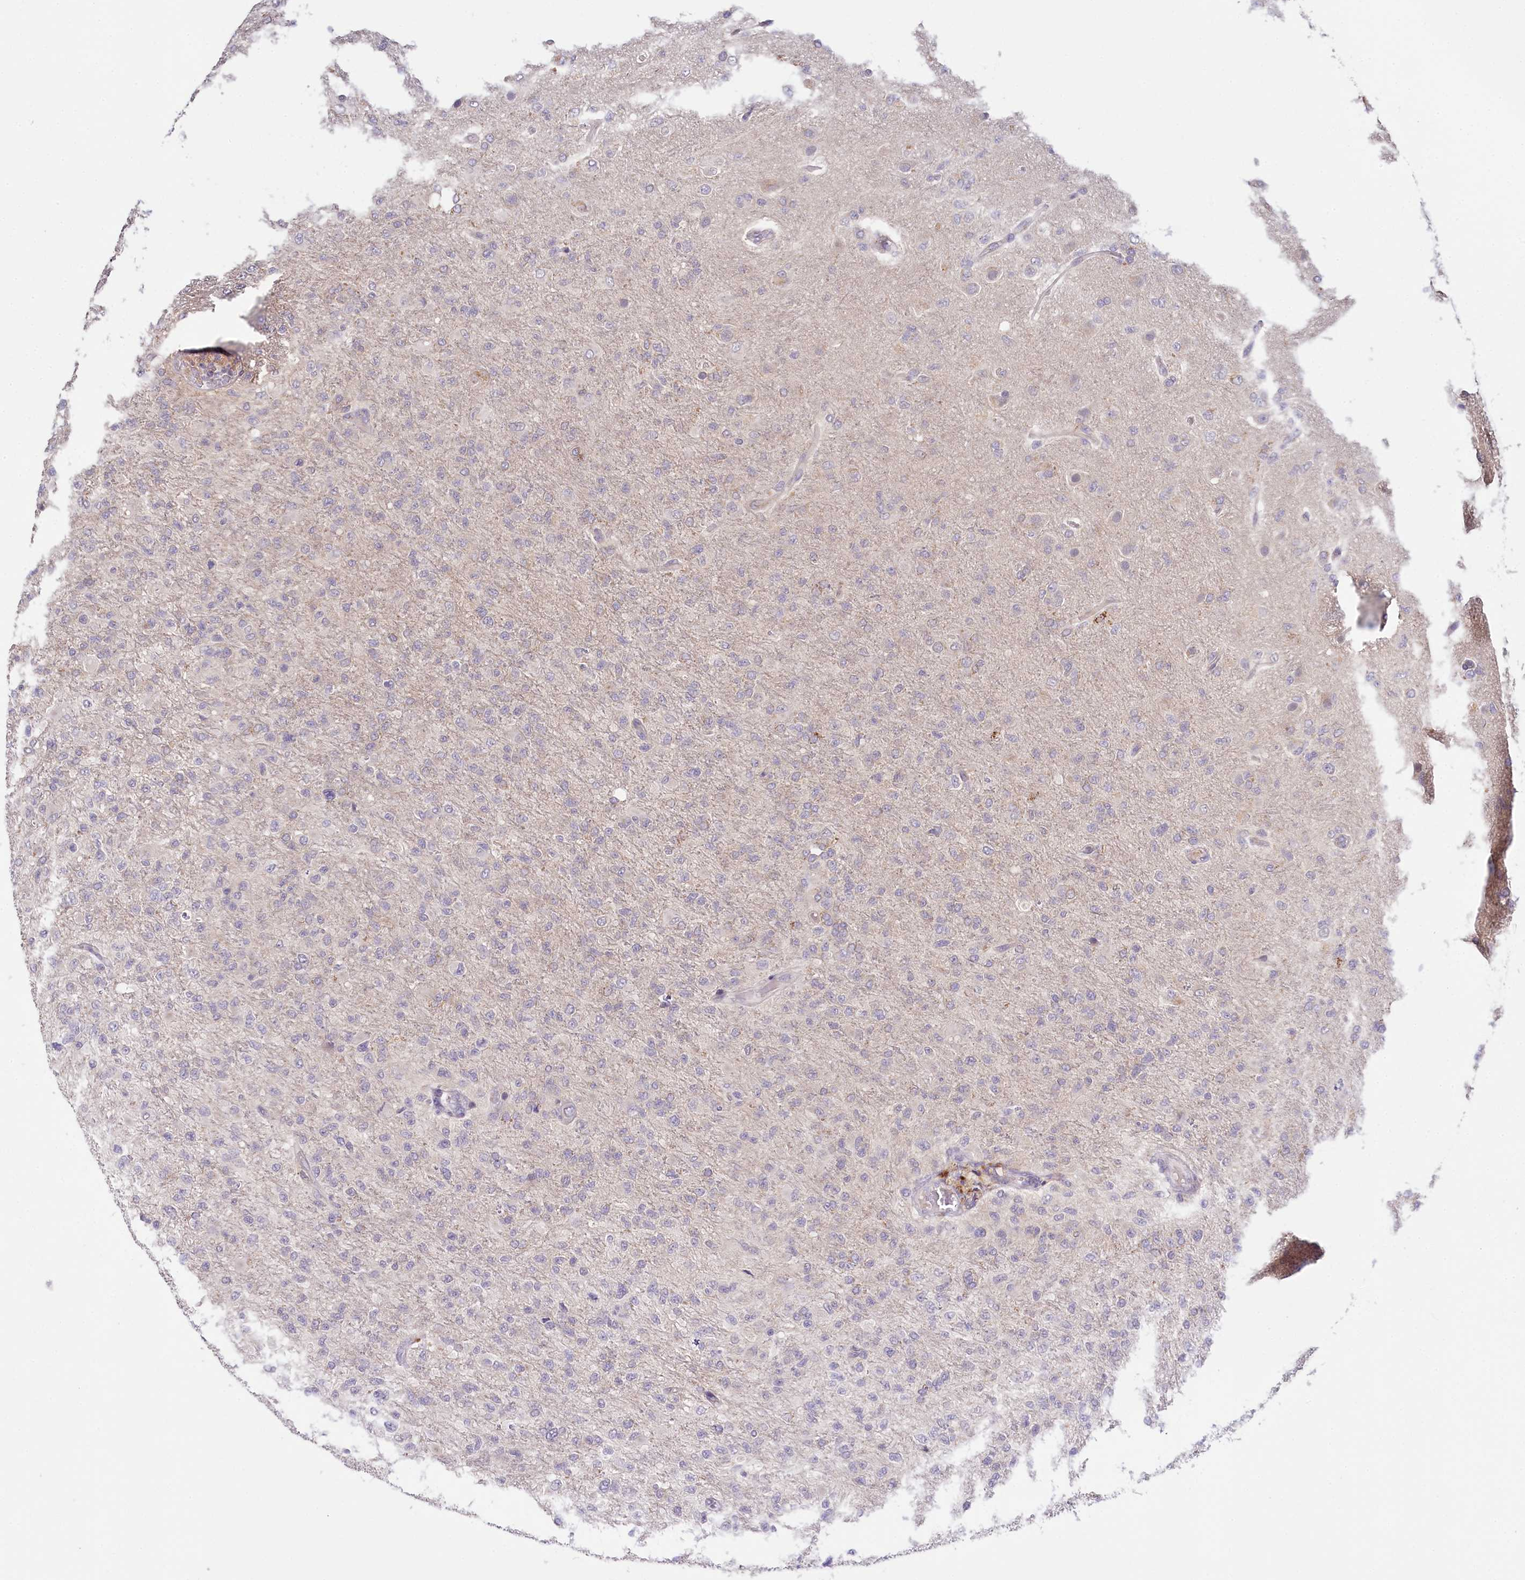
{"staining": {"intensity": "negative", "quantity": "none", "location": "none"}, "tissue": "glioma", "cell_type": "Tumor cells", "image_type": "cancer", "snomed": [{"axis": "morphology", "description": "Glioma, malignant, High grade"}, {"axis": "topography", "description": "Brain"}], "caption": "High power microscopy photomicrograph of an immunohistochemistry (IHC) image of glioma, revealing no significant positivity in tumor cells.", "gene": "DAPK1", "patient": {"sex": "female", "age": 74}}